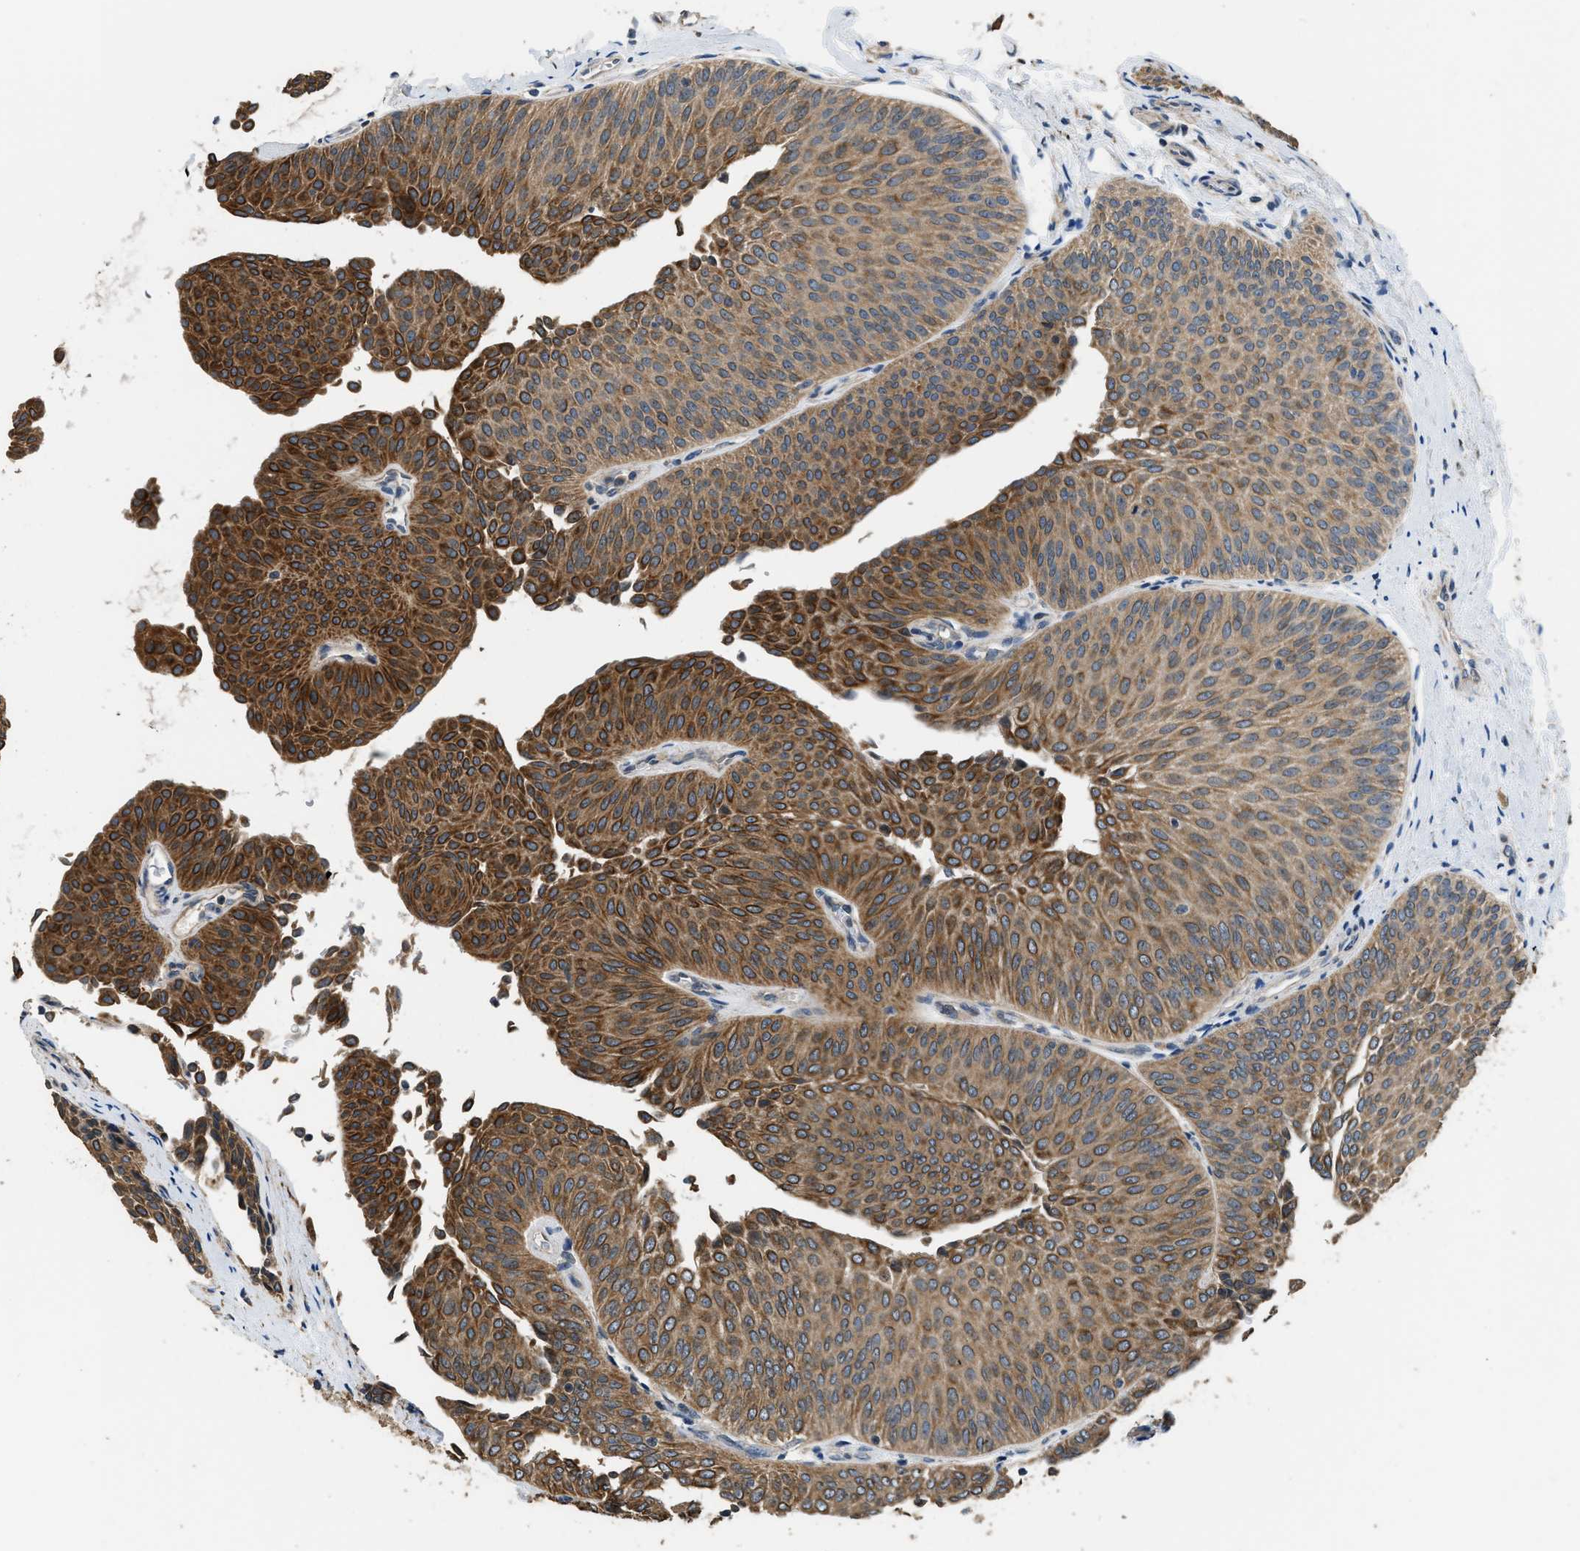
{"staining": {"intensity": "strong", "quantity": ">75%", "location": "cytoplasmic/membranous"}, "tissue": "urothelial cancer", "cell_type": "Tumor cells", "image_type": "cancer", "snomed": [{"axis": "morphology", "description": "Urothelial carcinoma, Low grade"}, {"axis": "topography", "description": "Urinary bladder"}], "caption": "The histopathology image demonstrates a brown stain indicating the presence of a protein in the cytoplasmic/membranous of tumor cells in low-grade urothelial carcinoma.", "gene": "SSH2", "patient": {"sex": "female", "age": 60}}